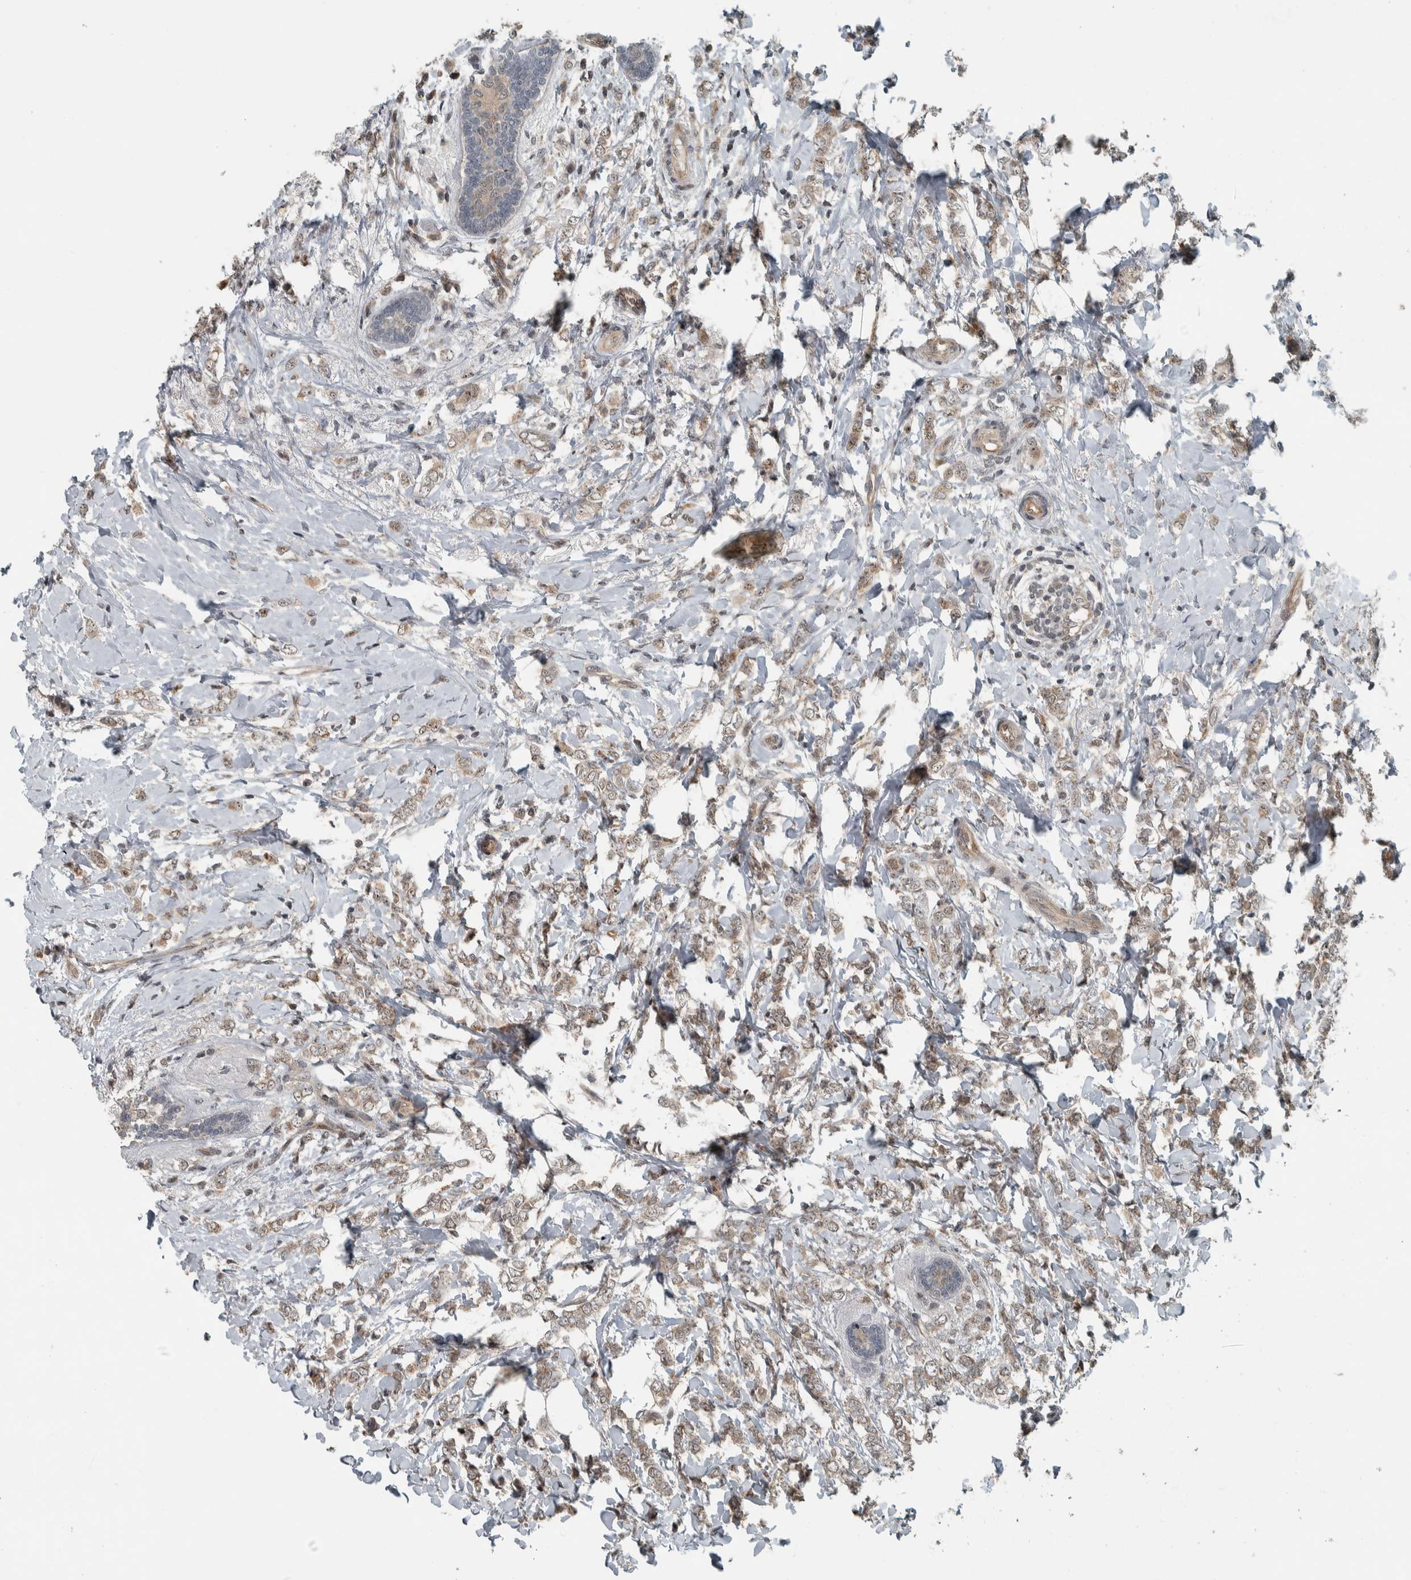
{"staining": {"intensity": "weak", "quantity": ">75%", "location": "cytoplasmic/membranous"}, "tissue": "breast cancer", "cell_type": "Tumor cells", "image_type": "cancer", "snomed": [{"axis": "morphology", "description": "Normal tissue, NOS"}, {"axis": "morphology", "description": "Lobular carcinoma"}, {"axis": "topography", "description": "Breast"}], "caption": "Brown immunohistochemical staining in lobular carcinoma (breast) exhibits weak cytoplasmic/membranous staining in approximately >75% of tumor cells. Nuclei are stained in blue.", "gene": "NAPG", "patient": {"sex": "female", "age": 47}}